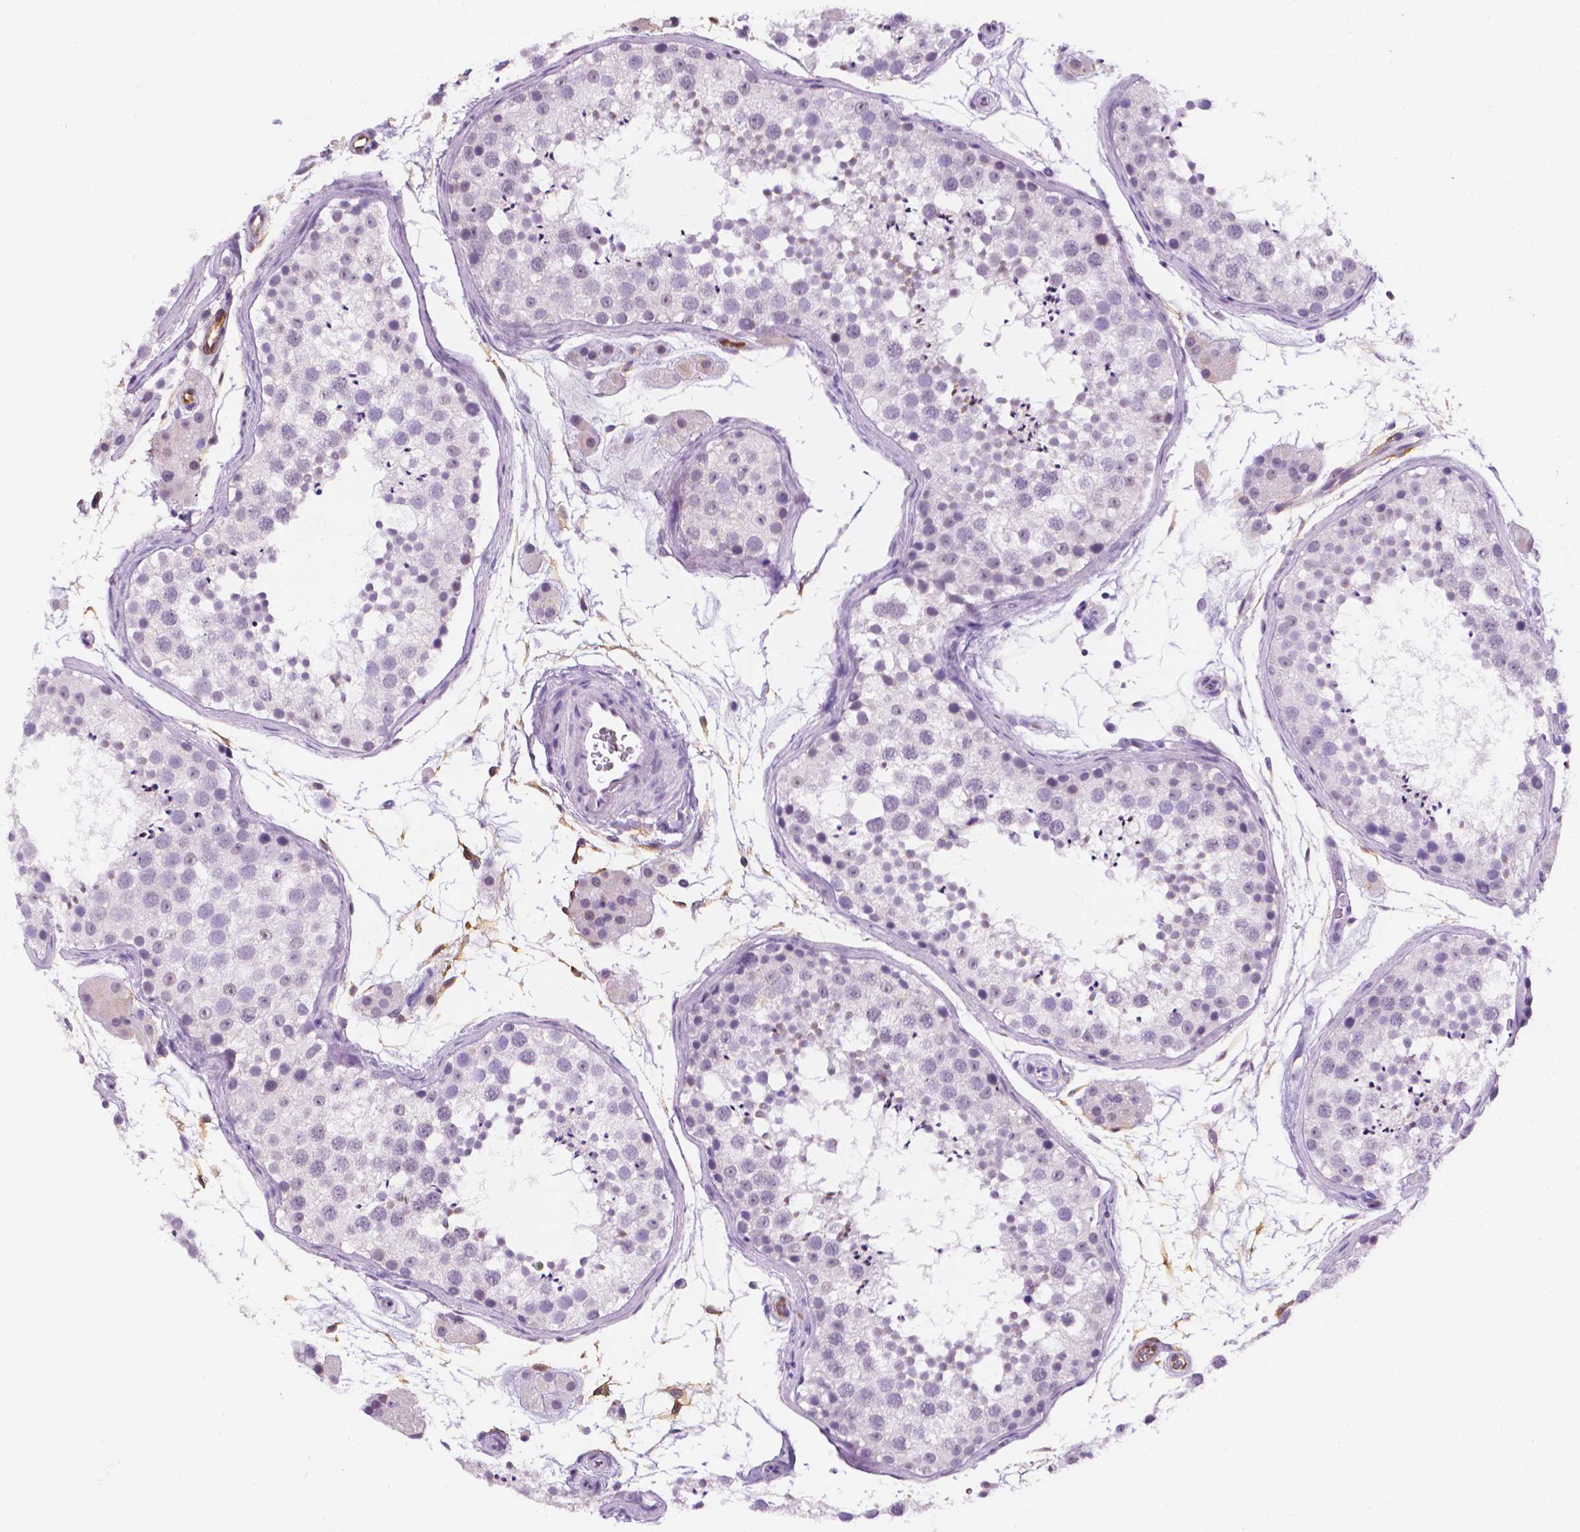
{"staining": {"intensity": "negative", "quantity": "none", "location": "none"}, "tissue": "testis", "cell_type": "Cells in seminiferous ducts", "image_type": "normal", "snomed": [{"axis": "morphology", "description": "Normal tissue, NOS"}, {"axis": "topography", "description": "Testis"}], "caption": "IHC image of benign testis: human testis stained with DAB exhibits no significant protein positivity in cells in seminiferous ducts. (Brightfield microscopy of DAB immunohistochemistry (IHC) at high magnification).", "gene": "PPL", "patient": {"sex": "male", "age": 41}}